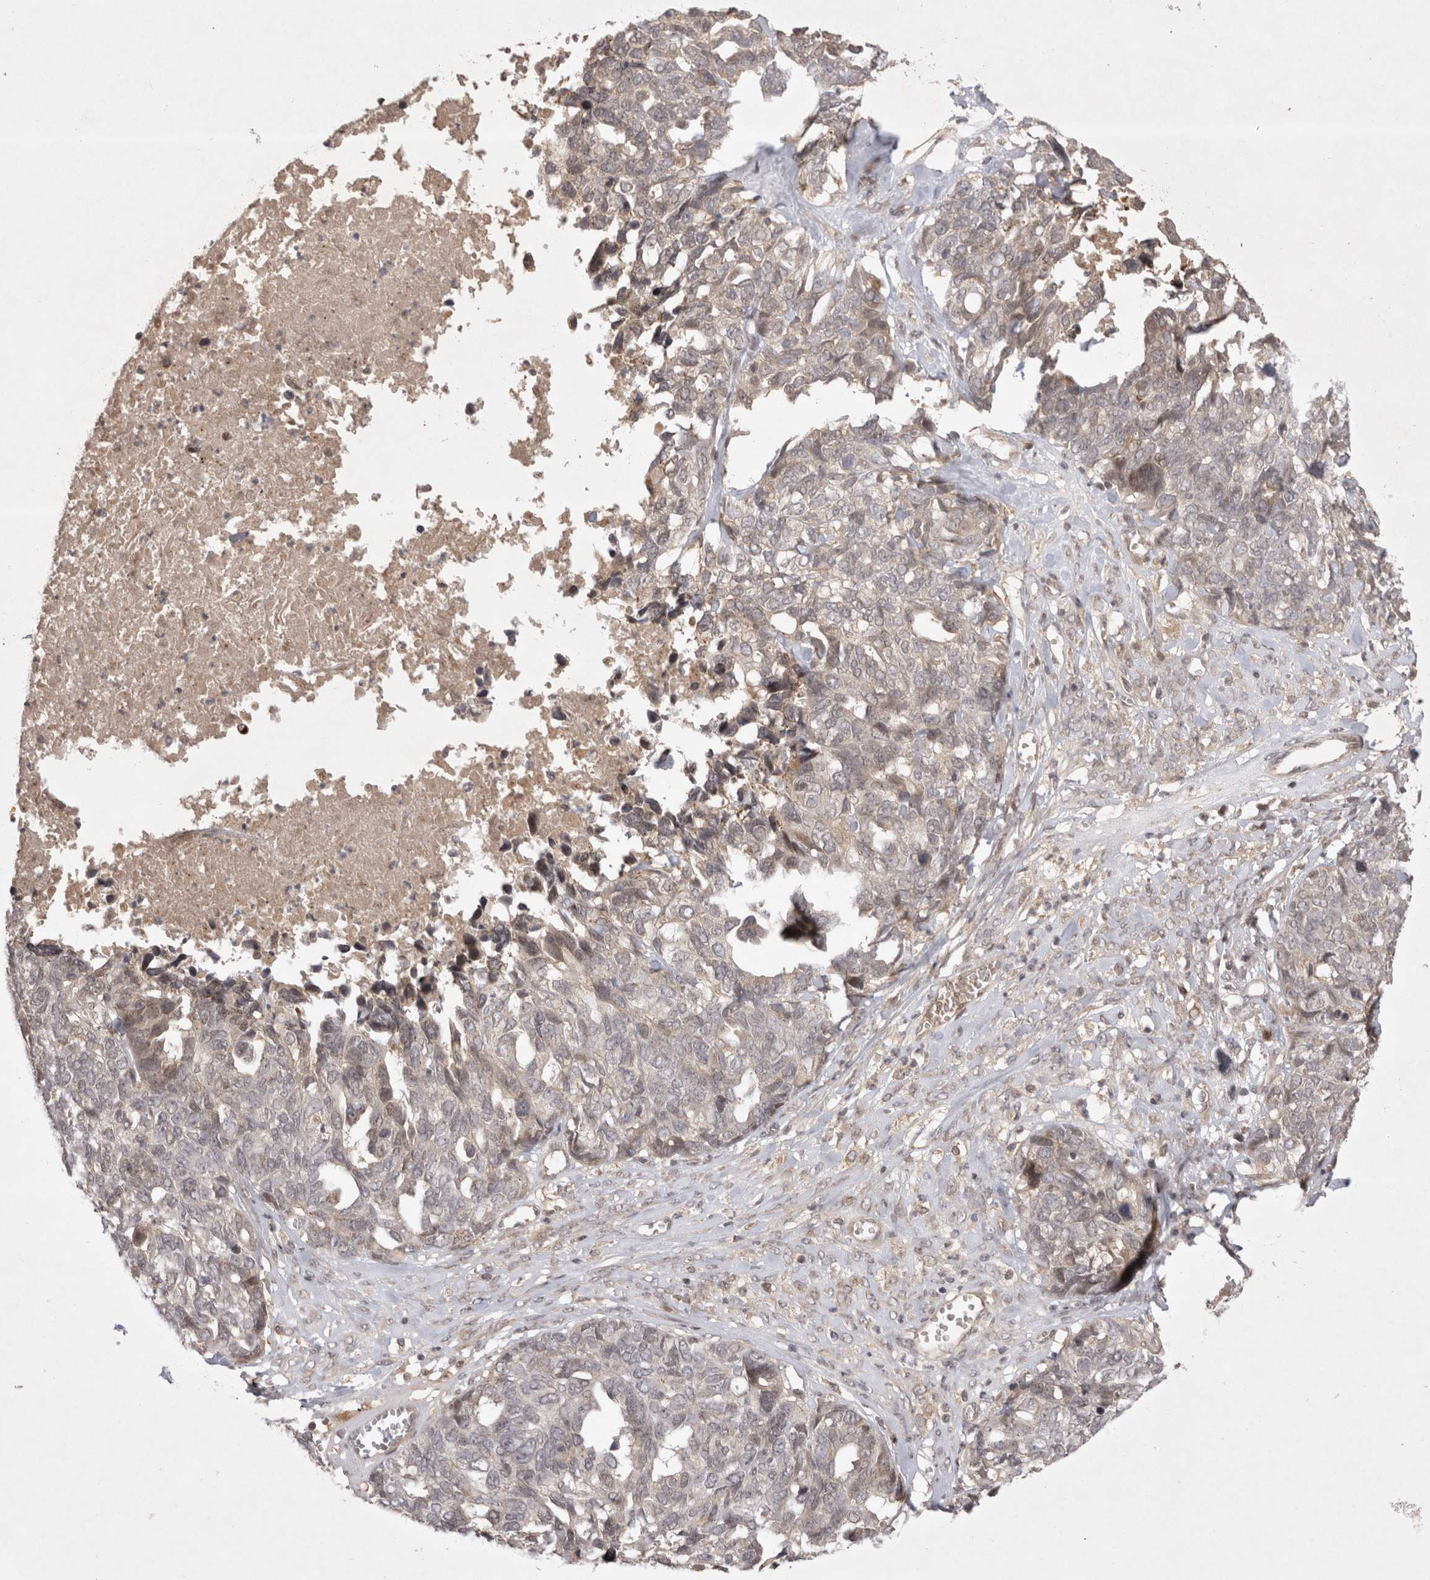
{"staining": {"intensity": "negative", "quantity": "none", "location": "none"}, "tissue": "ovarian cancer", "cell_type": "Tumor cells", "image_type": "cancer", "snomed": [{"axis": "morphology", "description": "Cystadenocarcinoma, serous, NOS"}, {"axis": "topography", "description": "Ovary"}], "caption": "The immunohistochemistry histopathology image has no significant positivity in tumor cells of ovarian serous cystadenocarcinoma tissue.", "gene": "PLEKHM1", "patient": {"sex": "female", "age": 79}}